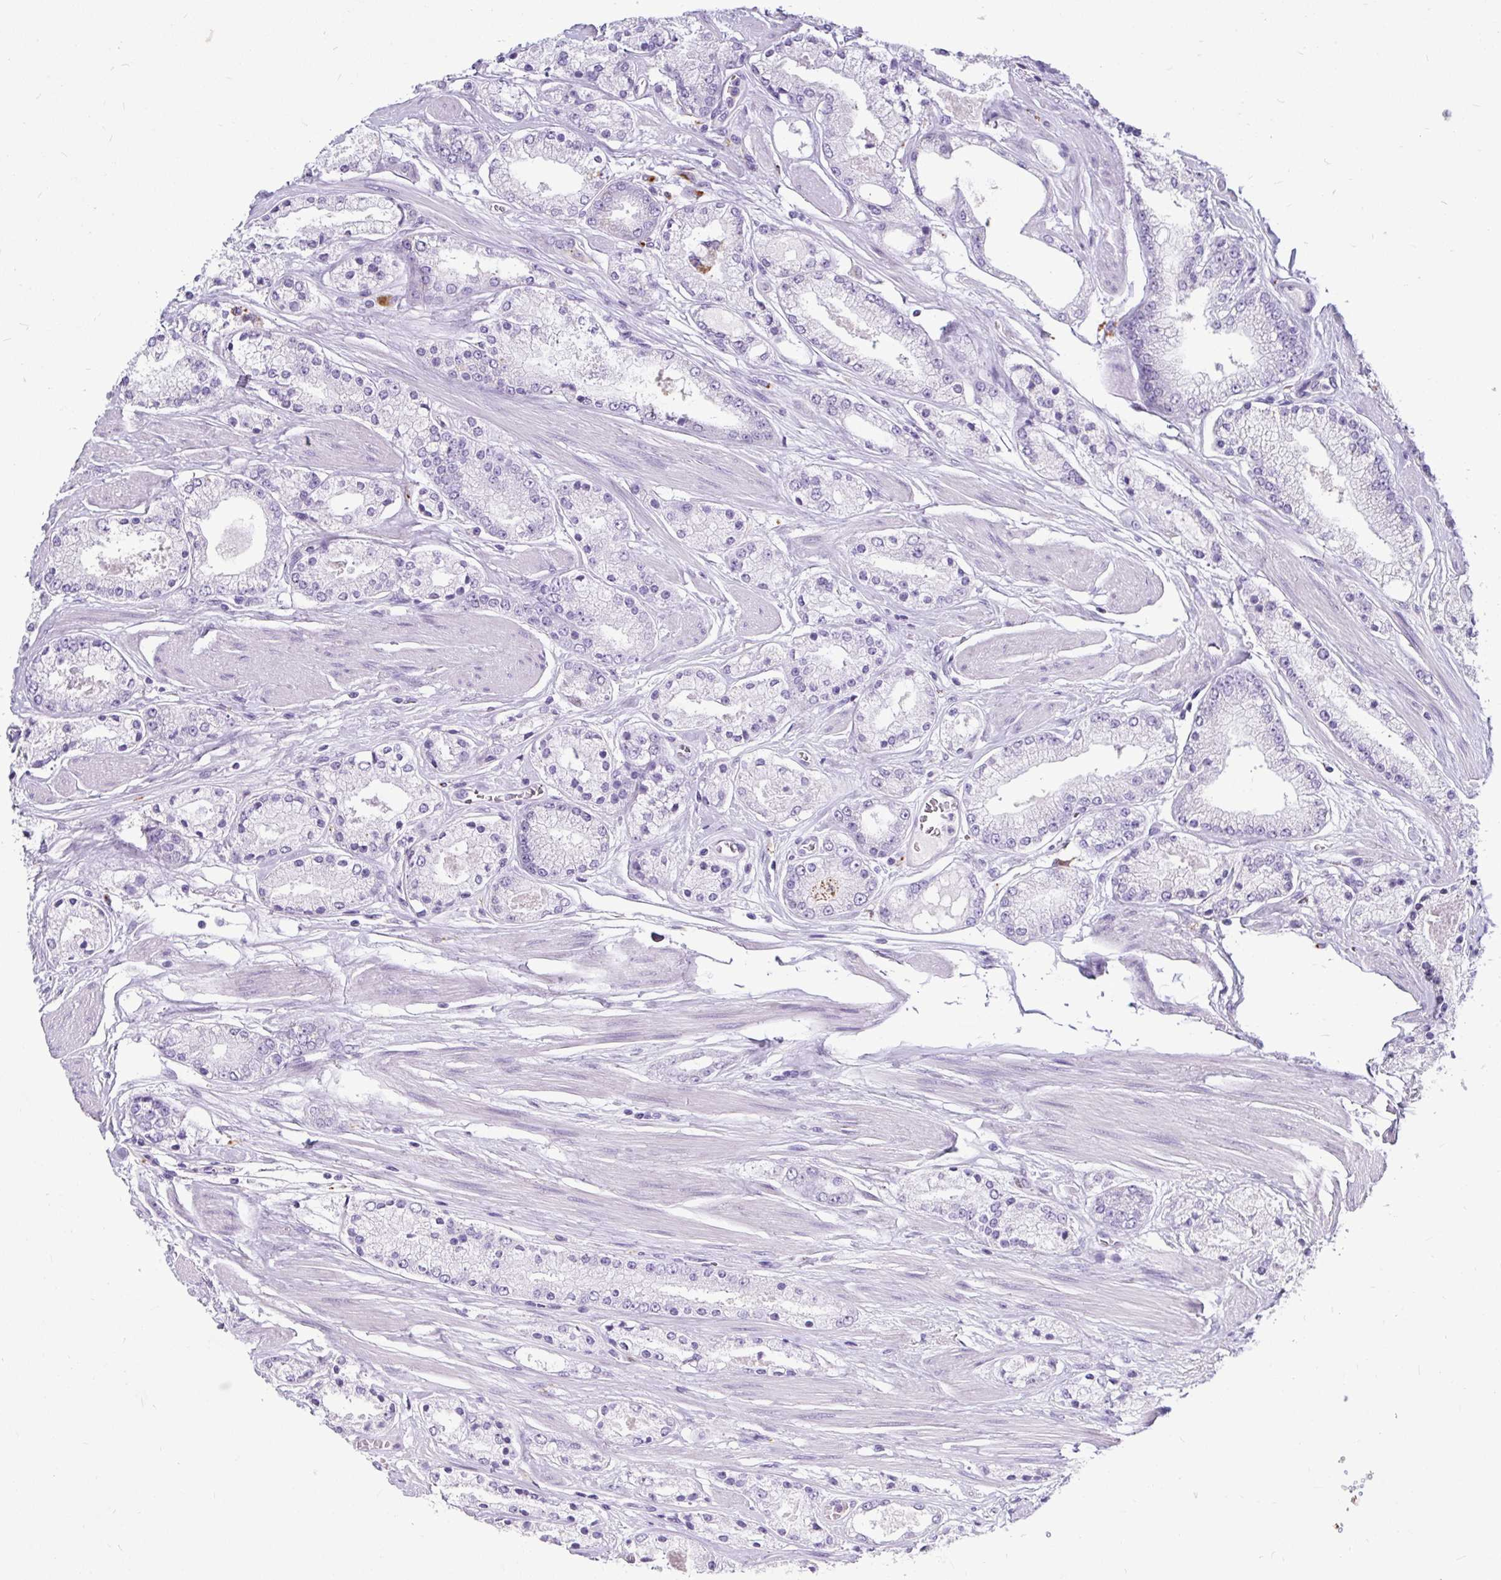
{"staining": {"intensity": "negative", "quantity": "none", "location": "none"}, "tissue": "prostate cancer", "cell_type": "Tumor cells", "image_type": "cancer", "snomed": [{"axis": "morphology", "description": "Adenocarcinoma, High grade"}, {"axis": "topography", "description": "Prostate"}], "caption": "Immunohistochemistry histopathology image of human prostate cancer stained for a protein (brown), which demonstrates no positivity in tumor cells.", "gene": "CTSZ", "patient": {"sex": "male", "age": 63}}